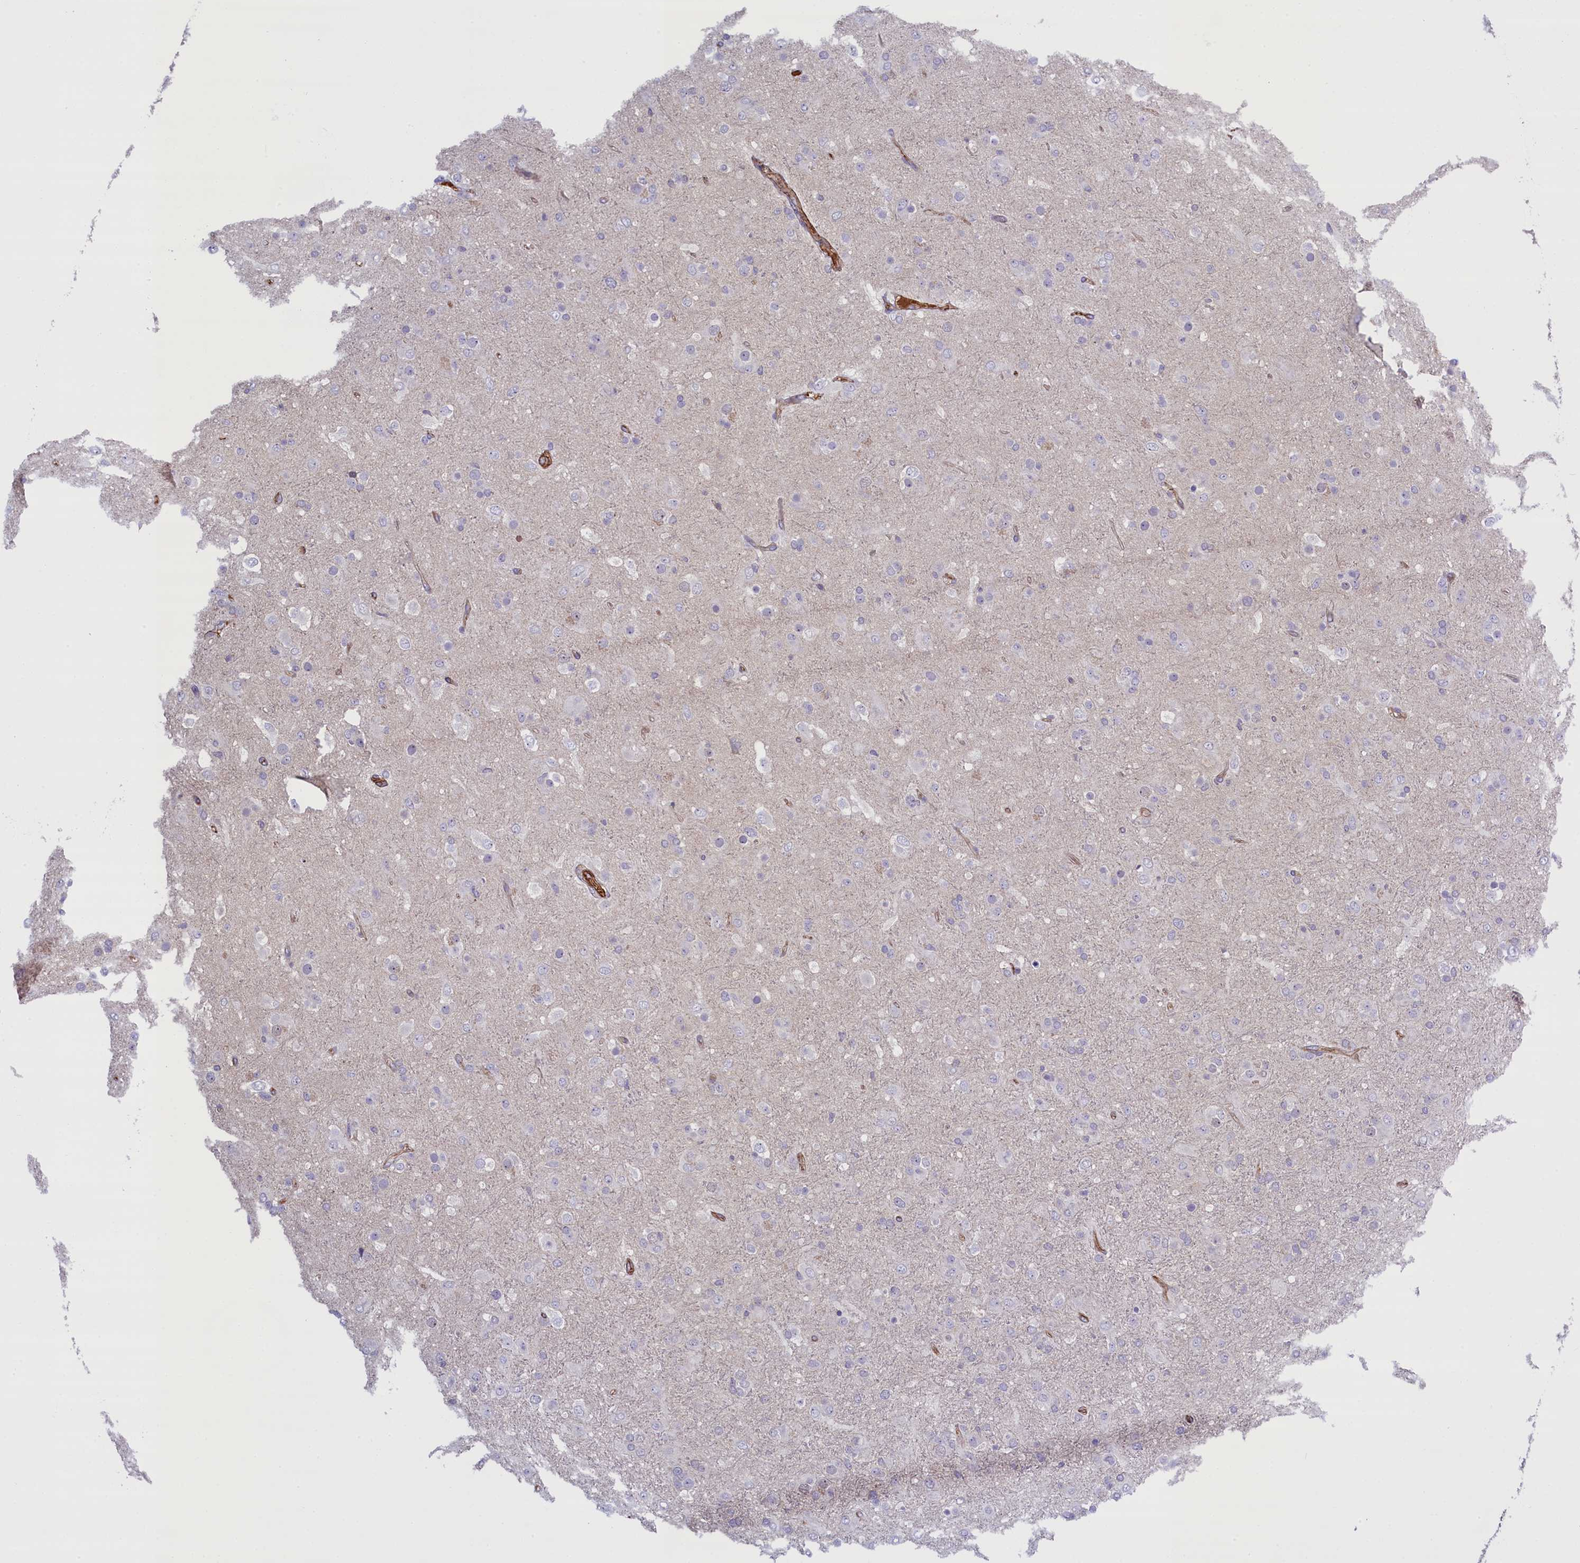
{"staining": {"intensity": "negative", "quantity": "none", "location": "none"}, "tissue": "glioma", "cell_type": "Tumor cells", "image_type": "cancer", "snomed": [{"axis": "morphology", "description": "Glioma, malignant, Low grade"}, {"axis": "topography", "description": "Brain"}], "caption": "There is no significant expression in tumor cells of glioma.", "gene": "FUZ", "patient": {"sex": "male", "age": 65}}